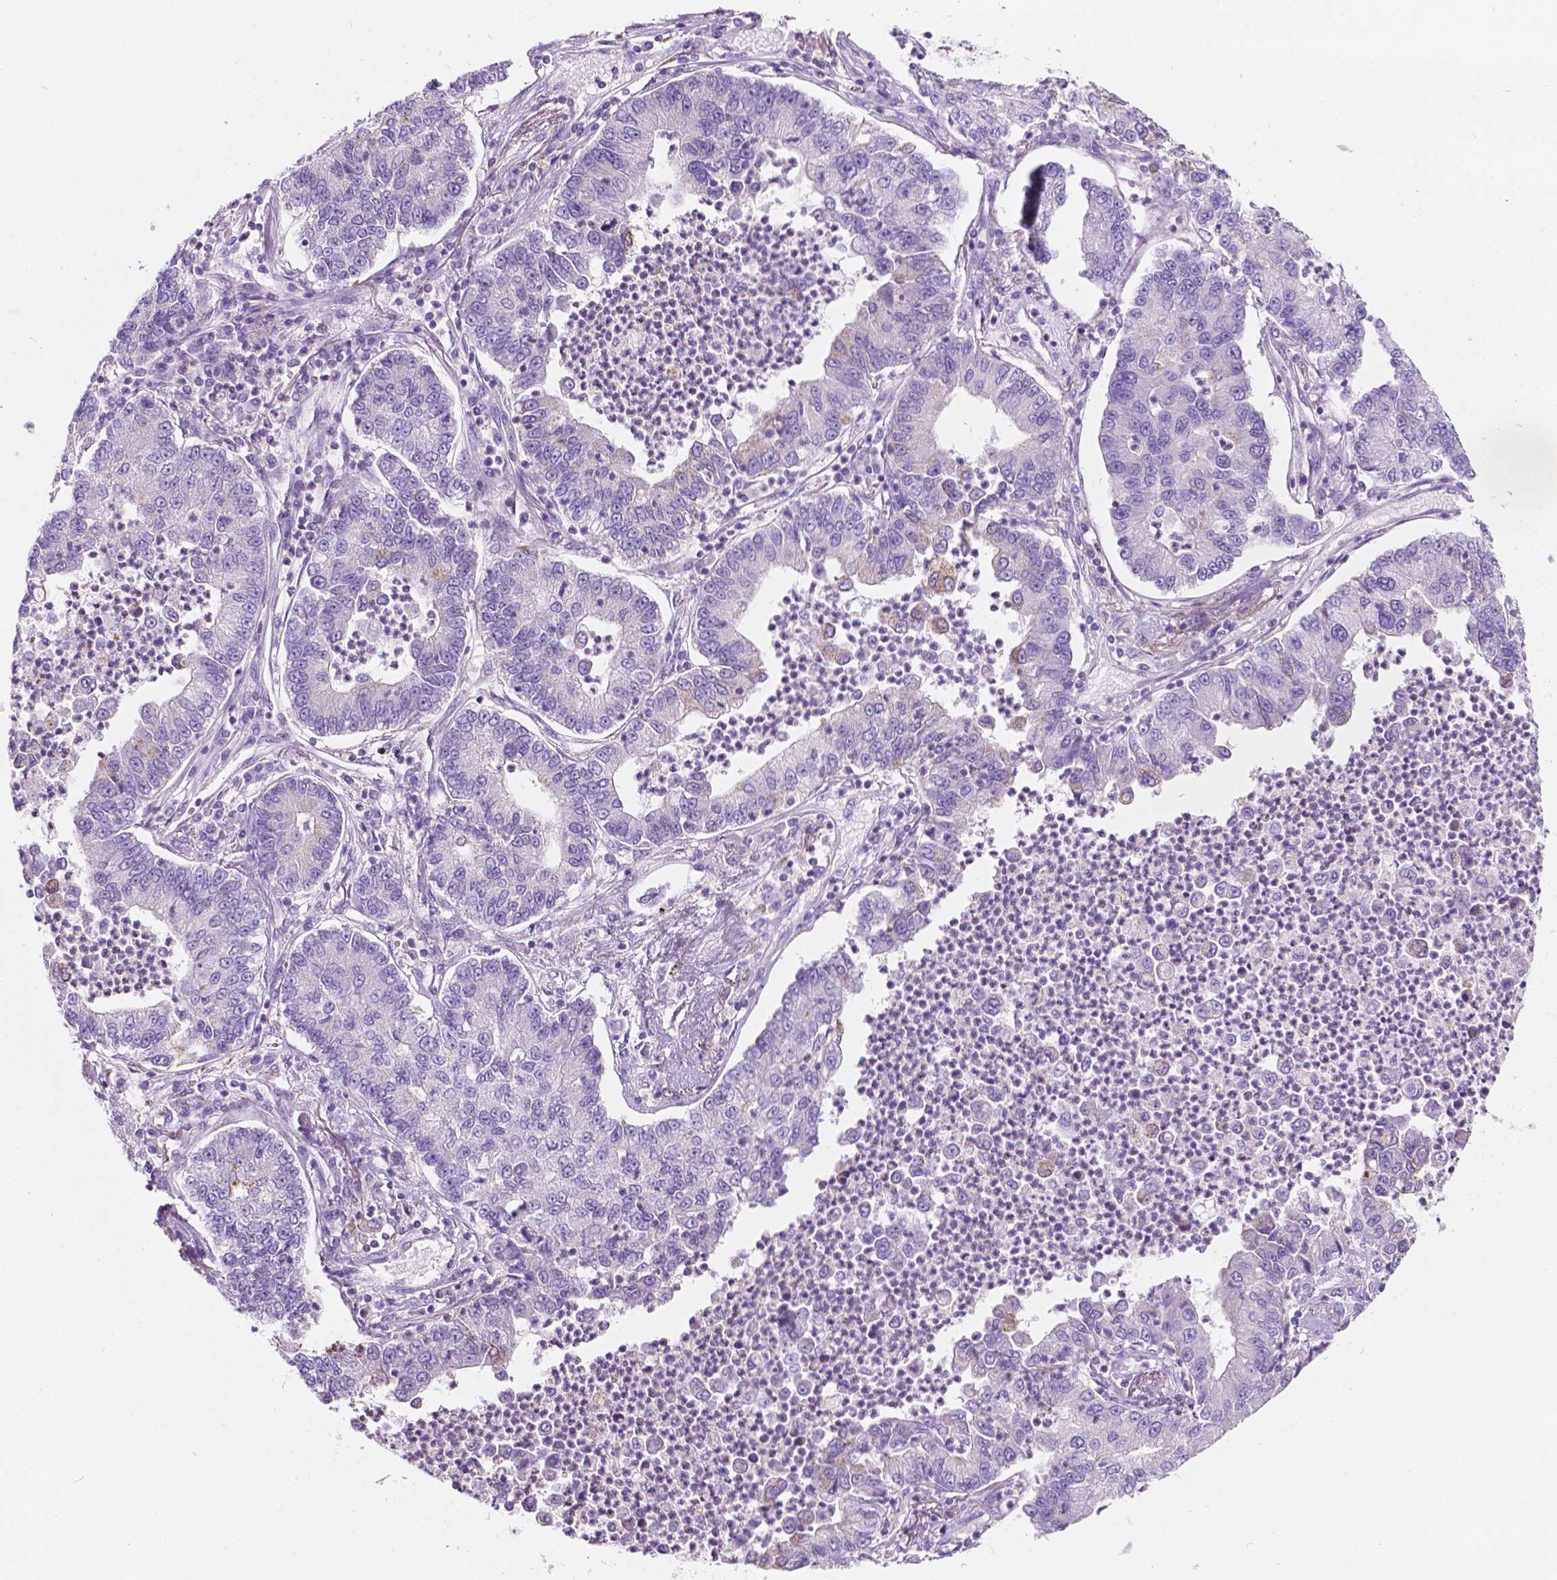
{"staining": {"intensity": "negative", "quantity": "none", "location": "none"}, "tissue": "lung cancer", "cell_type": "Tumor cells", "image_type": "cancer", "snomed": [{"axis": "morphology", "description": "Adenocarcinoma, NOS"}, {"axis": "topography", "description": "Lung"}], "caption": "DAB (3,3'-diaminobenzidine) immunohistochemical staining of human adenocarcinoma (lung) exhibits no significant staining in tumor cells.", "gene": "NOS1AP", "patient": {"sex": "female", "age": 57}}